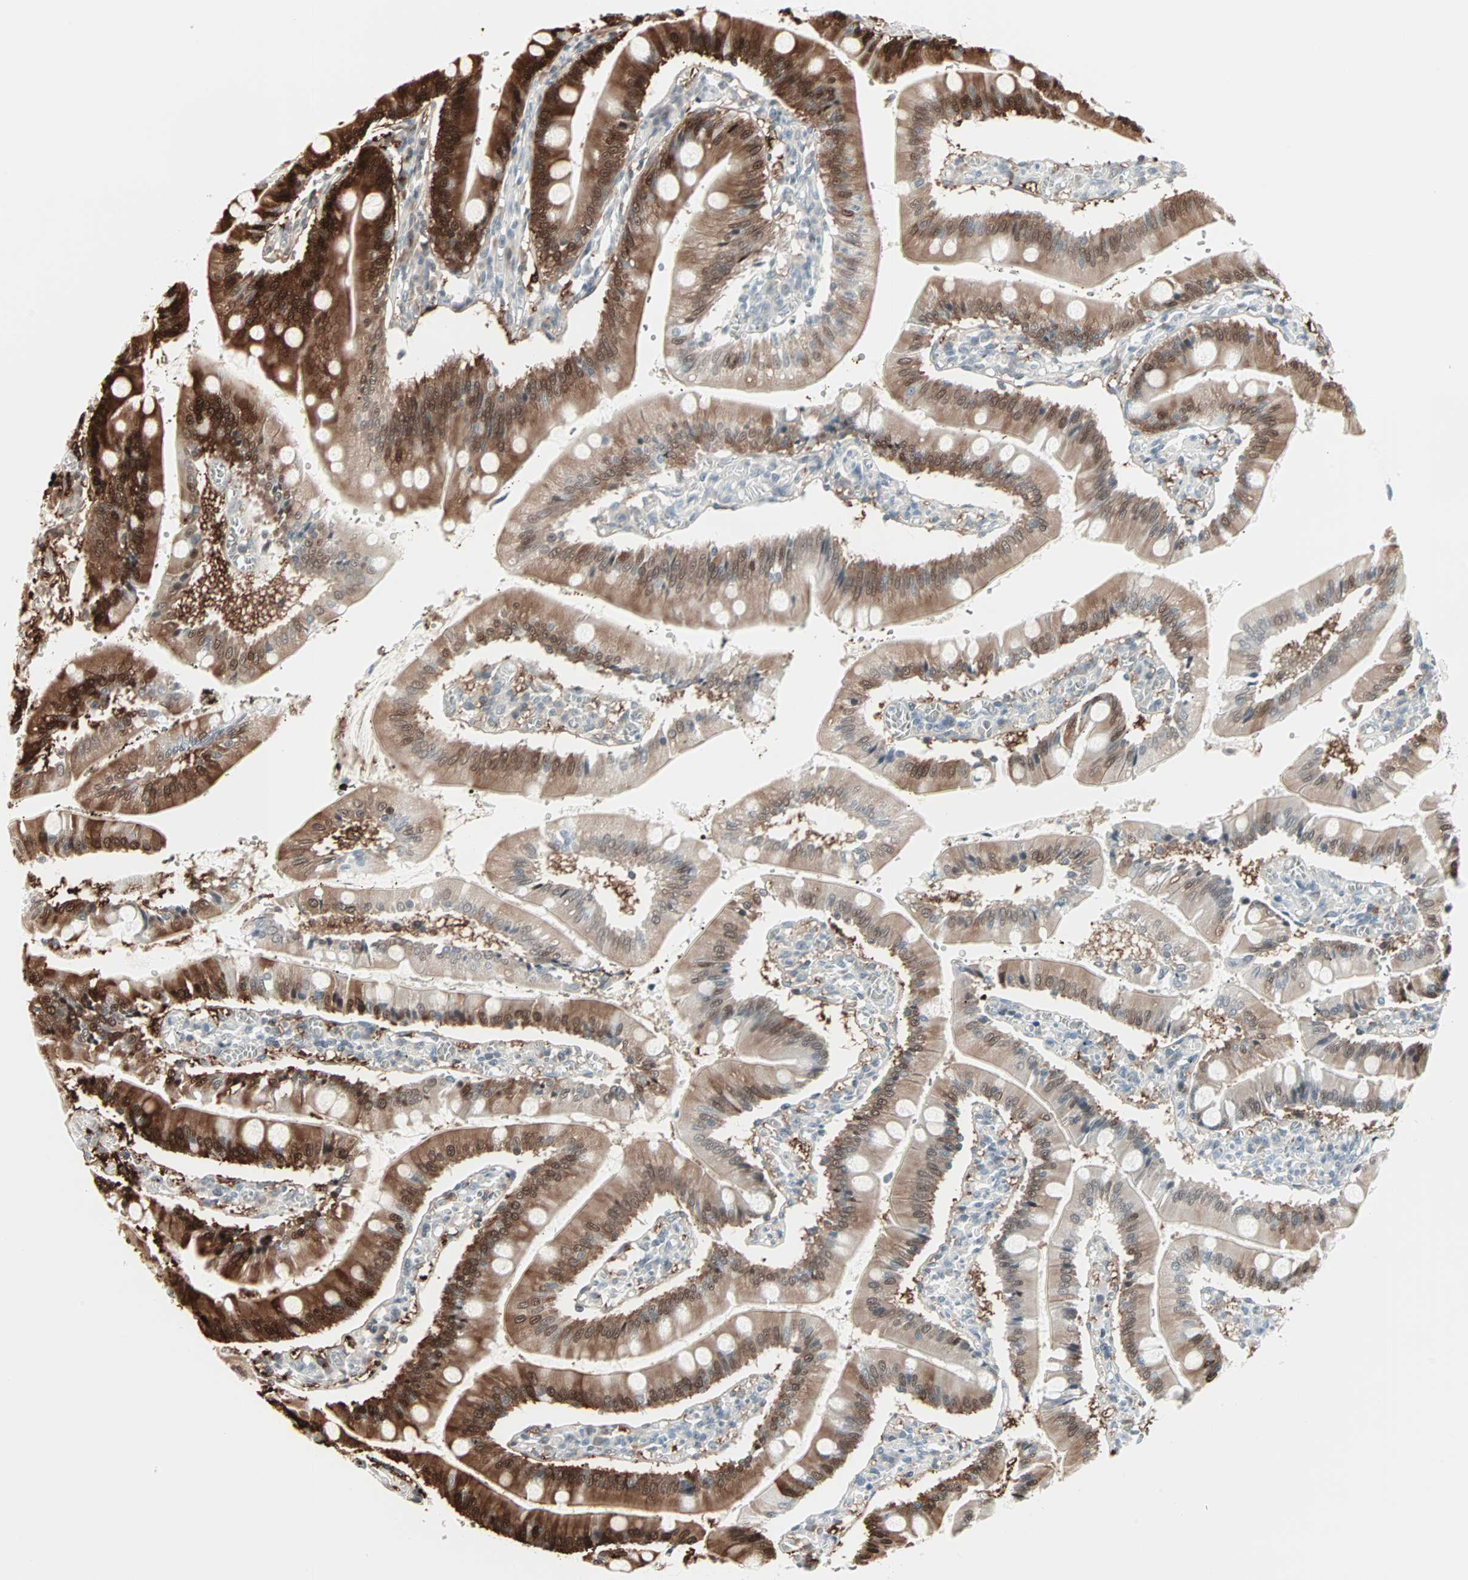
{"staining": {"intensity": "strong", "quantity": "25%-75%", "location": "cytoplasmic/membranous,nuclear"}, "tissue": "small intestine", "cell_type": "Glandular cells", "image_type": "normal", "snomed": [{"axis": "morphology", "description": "Normal tissue, NOS"}, {"axis": "topography", "description": "Small intestine"}], "caption": "Brown immunohistochemical staining in unremarkable human small intestine reveals strong cytoplasmic/membranous,nuclear positivity in about 25%-75% of glandular cells. (IHC, brightfield microscopy, high magnification).", "gene": "CBLC", "patient": {"sex": "male", "age": 71}}